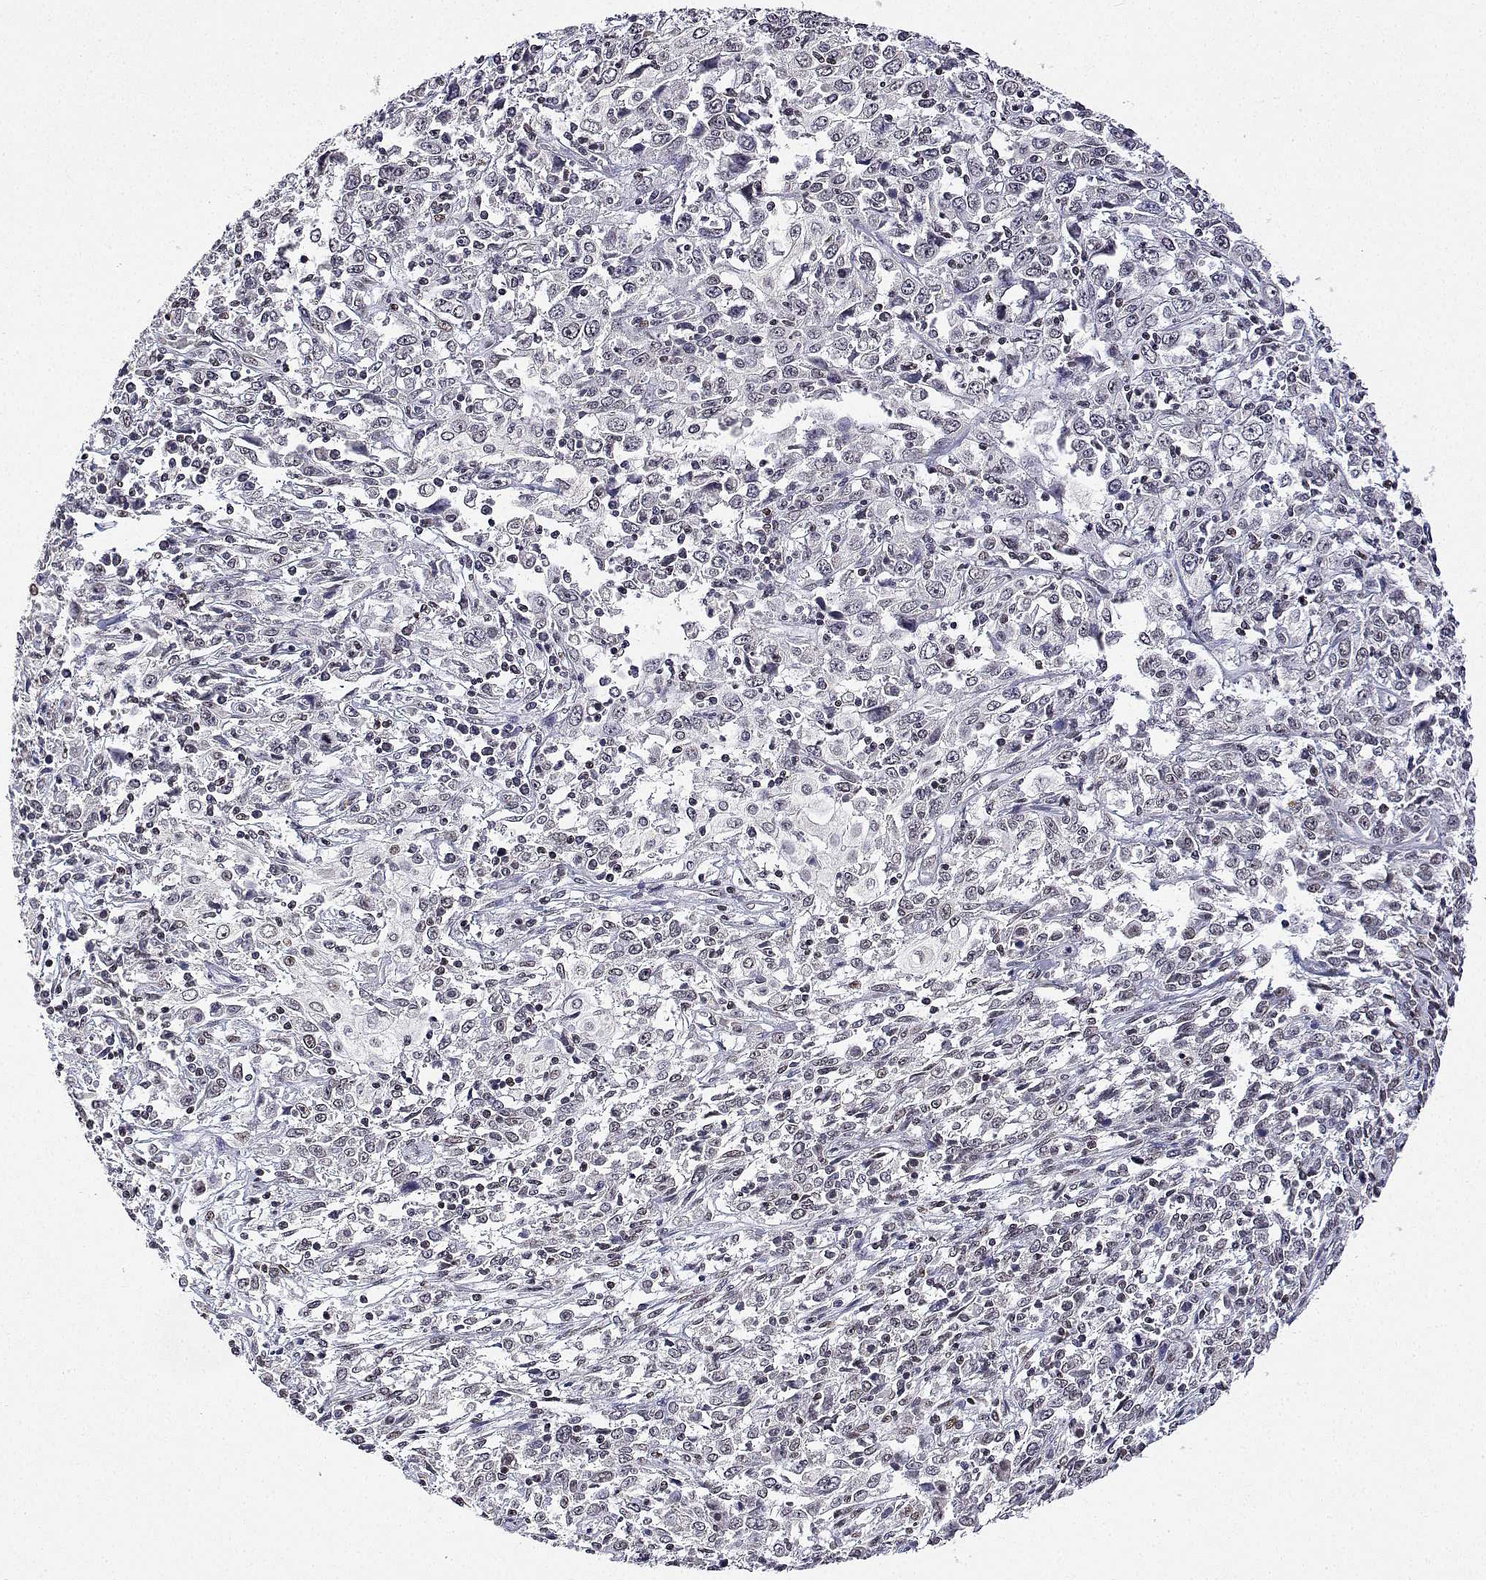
{"staining": {"intensity": "weak", "quantity": "<25%", "location": "nuclear"}, "tissue": "cervical cancer", "cell_type": "Tumor cells", "image_type": "cancer", "snomed": [{"axis": "morphology", "description": "Adenocarcinoma, NOS"}, {"axis": "topography", "description": "Cervix"}], "caption": "Cervical cancer (adenocarcinoma) was stained to show a protein in brown. There is no significant staining in tumor cells.", "gene": "XPC", "patient": {"sex": "female", "age": 40}}